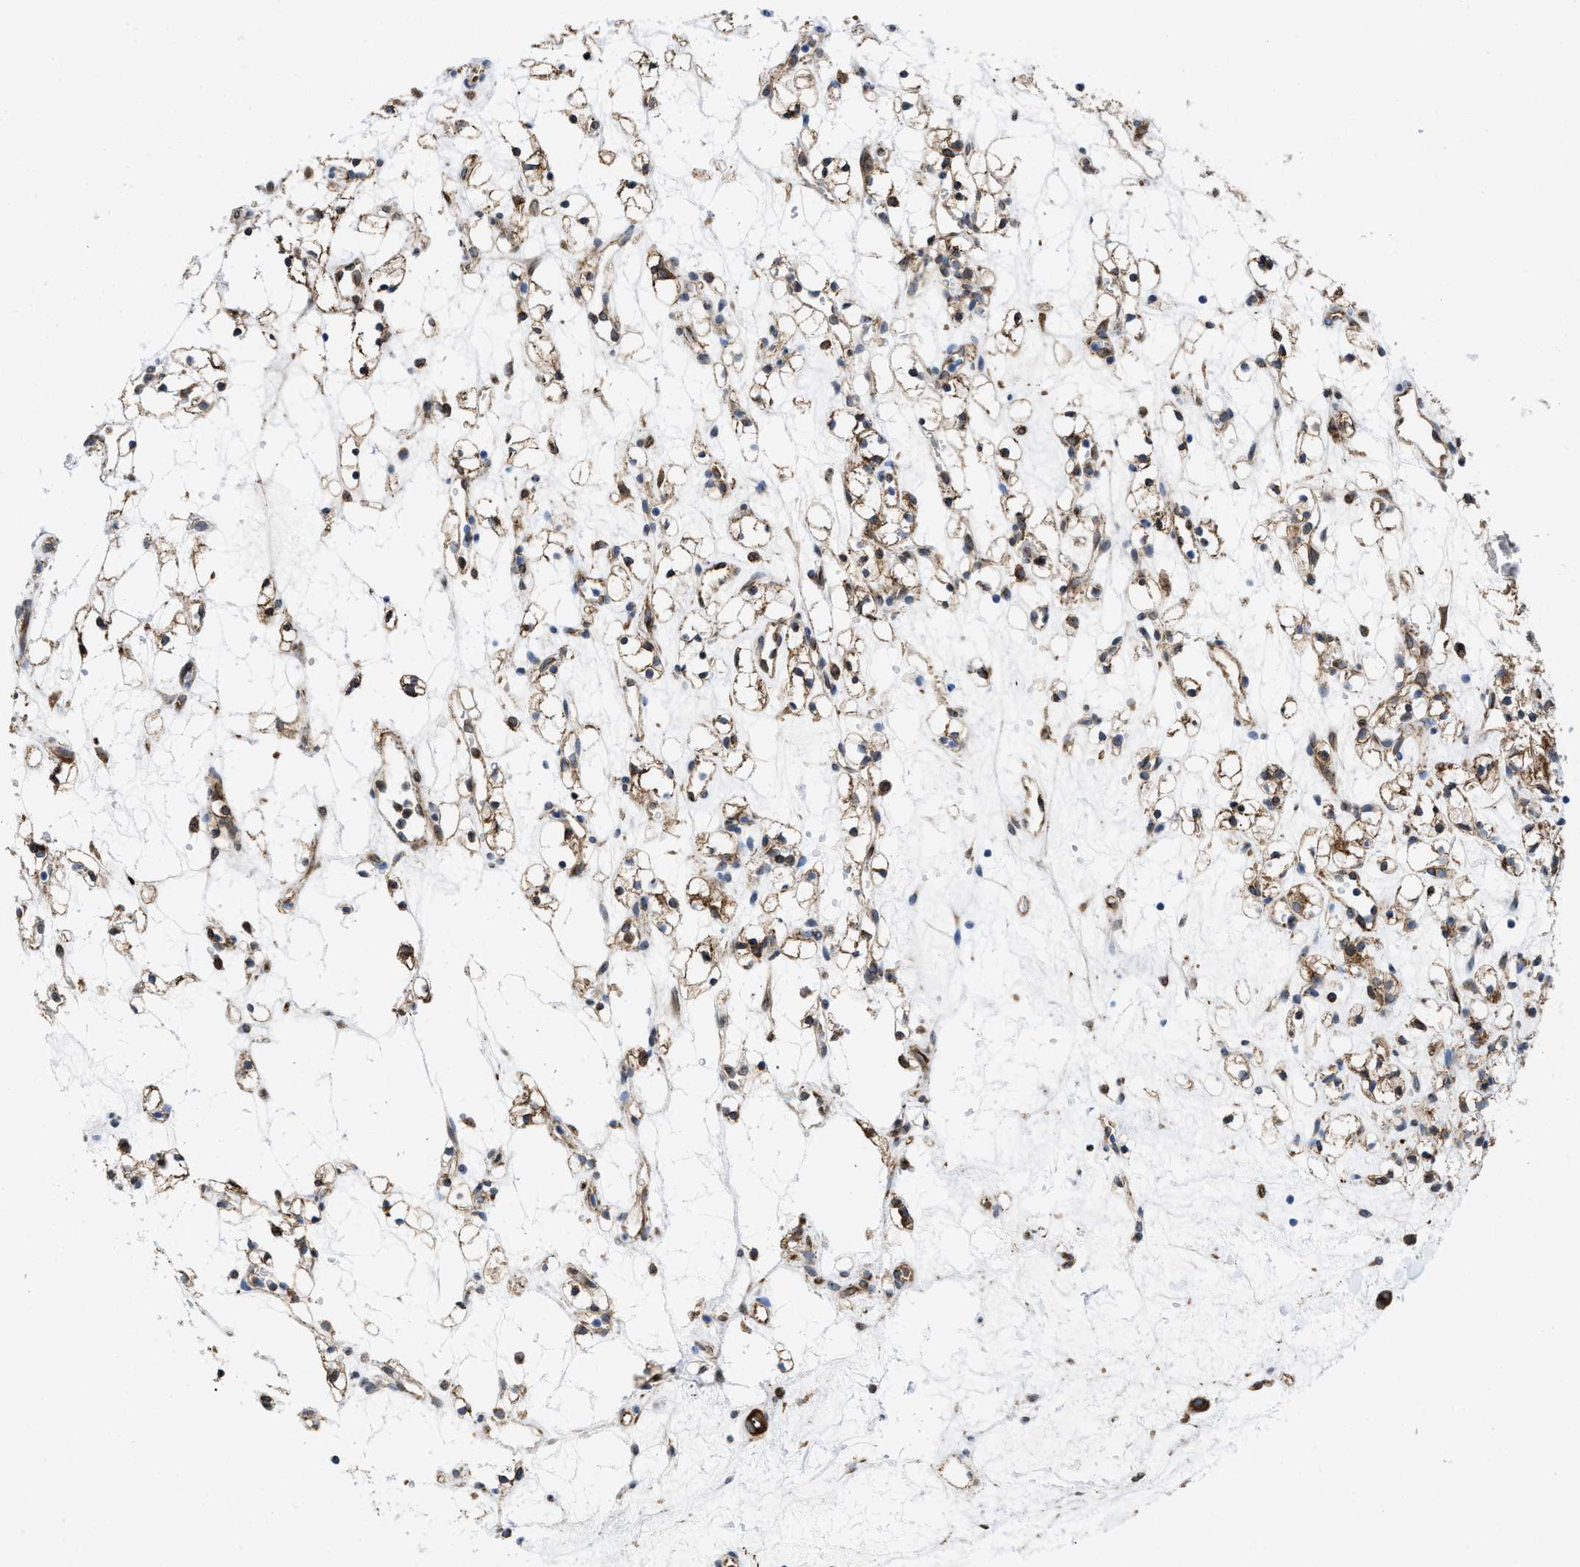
{"staining": {"intensity": "moderate", "quantity": ">75%", "location": "cytoplasmic/membranous"}, "tissue": "renal cancer", "cell_type": "Tumor cells", "image_type": "cancer", "snomed": [{"axis": "morphology", "description": "Adenocarcinoma, NOS"}, {"axis": "topography", "description": "Kidney"}], "caption": "An IHC photomicrograph of tumor tissue is shown. Protein staining in brown shows moderate cytoplasmic/membranous positivity in renal cancer within tumor cells. (IHC, brightfield microscopy, high magnification).", "gene": "ERLIN2", "patient": {"sex": "female", "age": 60}}